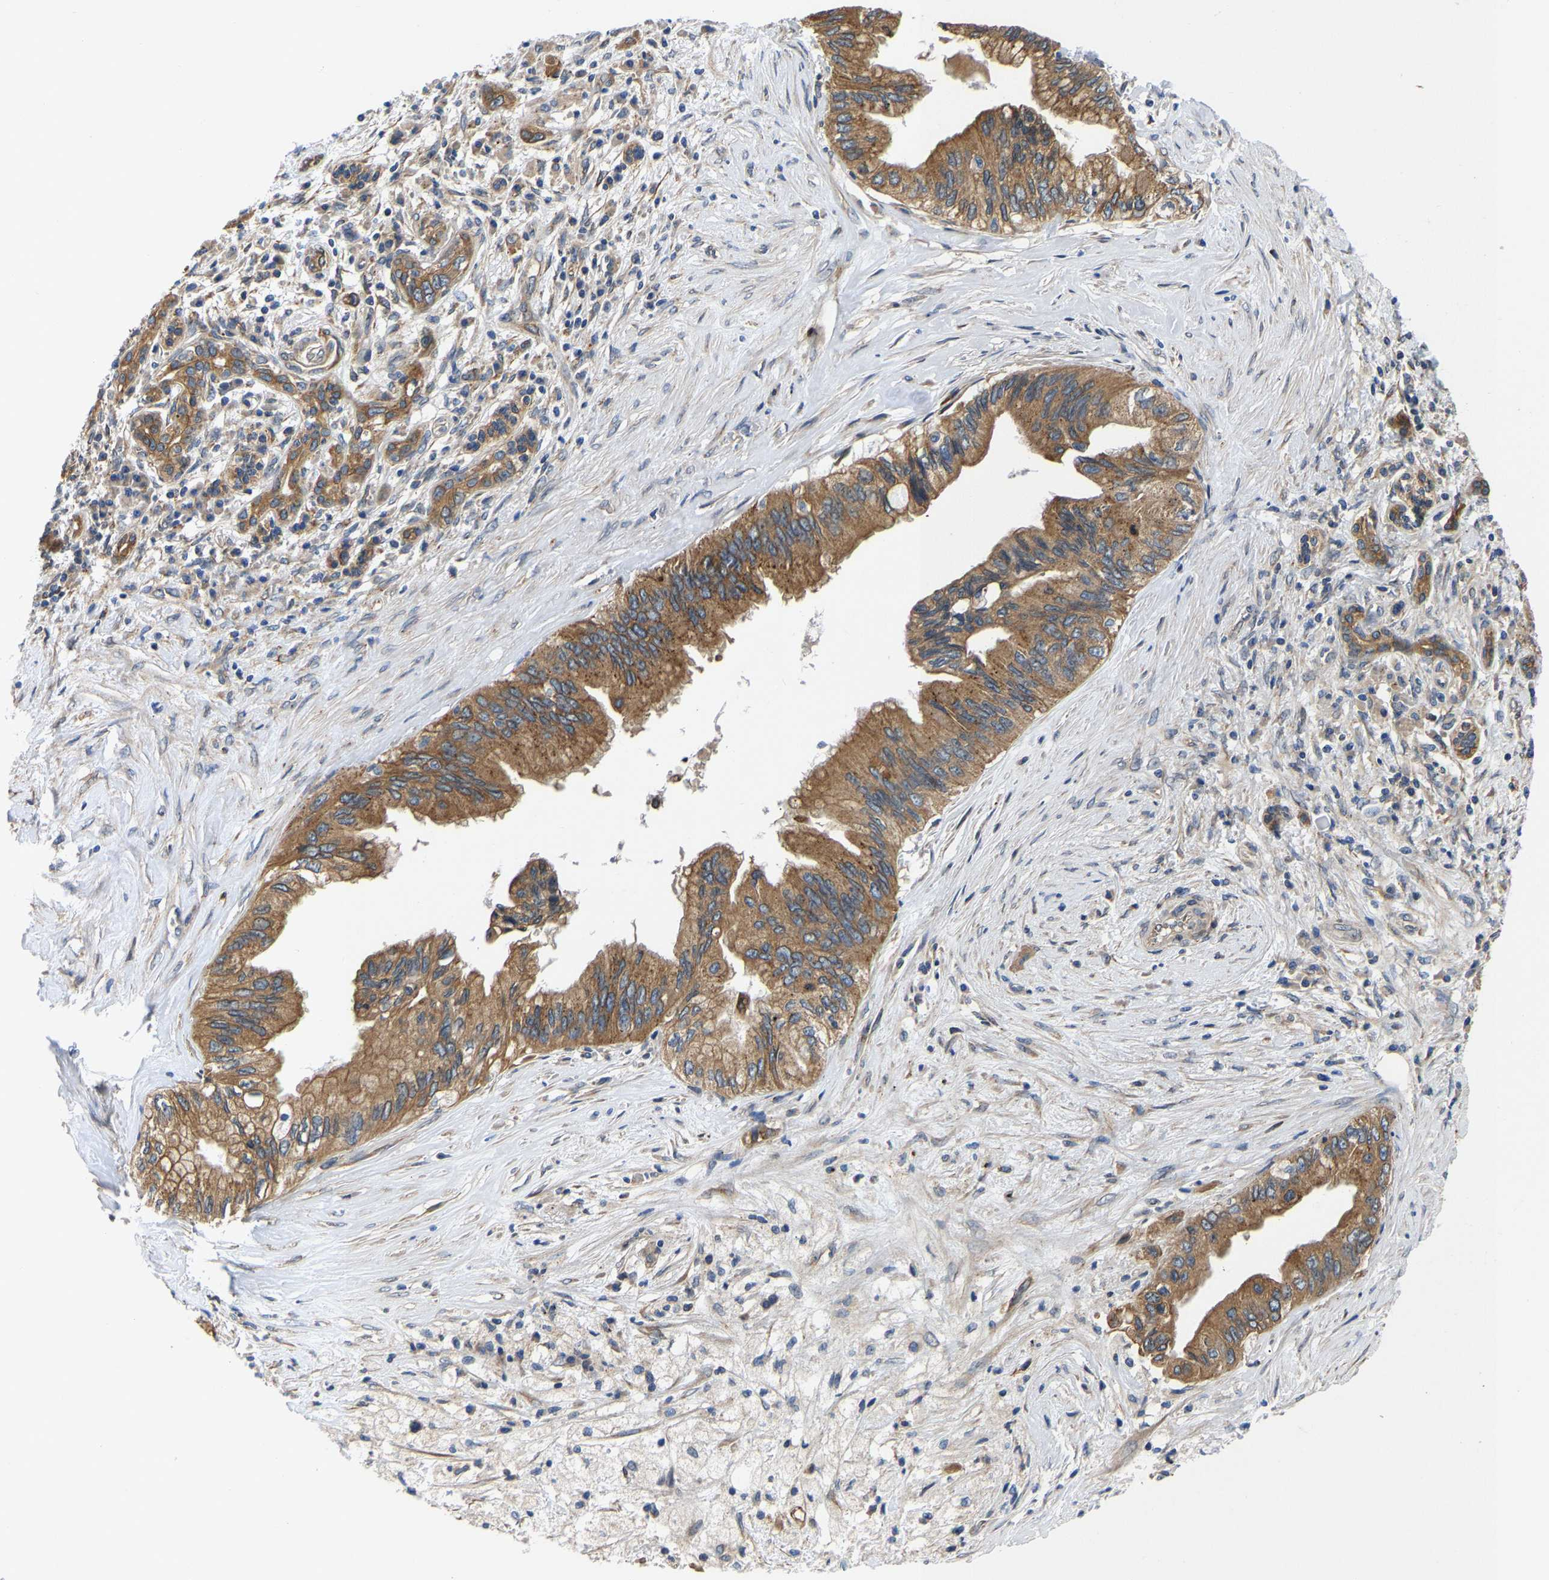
{"staining": {"intensity": "moderate", "quantity": ">75%", "location": "cytoplasmic/membranous"}, "tissue": "pancreatic cancer", "cell_type": "Tumor cells", "image_type": "cancer", "snomed": [{"axis": "morphology", "description": "Adenocarcinoma, NOS"}, {"axis": "topography", "description": "Pancreas"}], "caption": "Pancreatic cancer stained with a brown dye demonstrates moderate cytoplasmic/membranous positive expression in approximately >75% of tumor cells.", "gene": "ARL6IP5", "patient": {"sex": "female", "age": 73}}